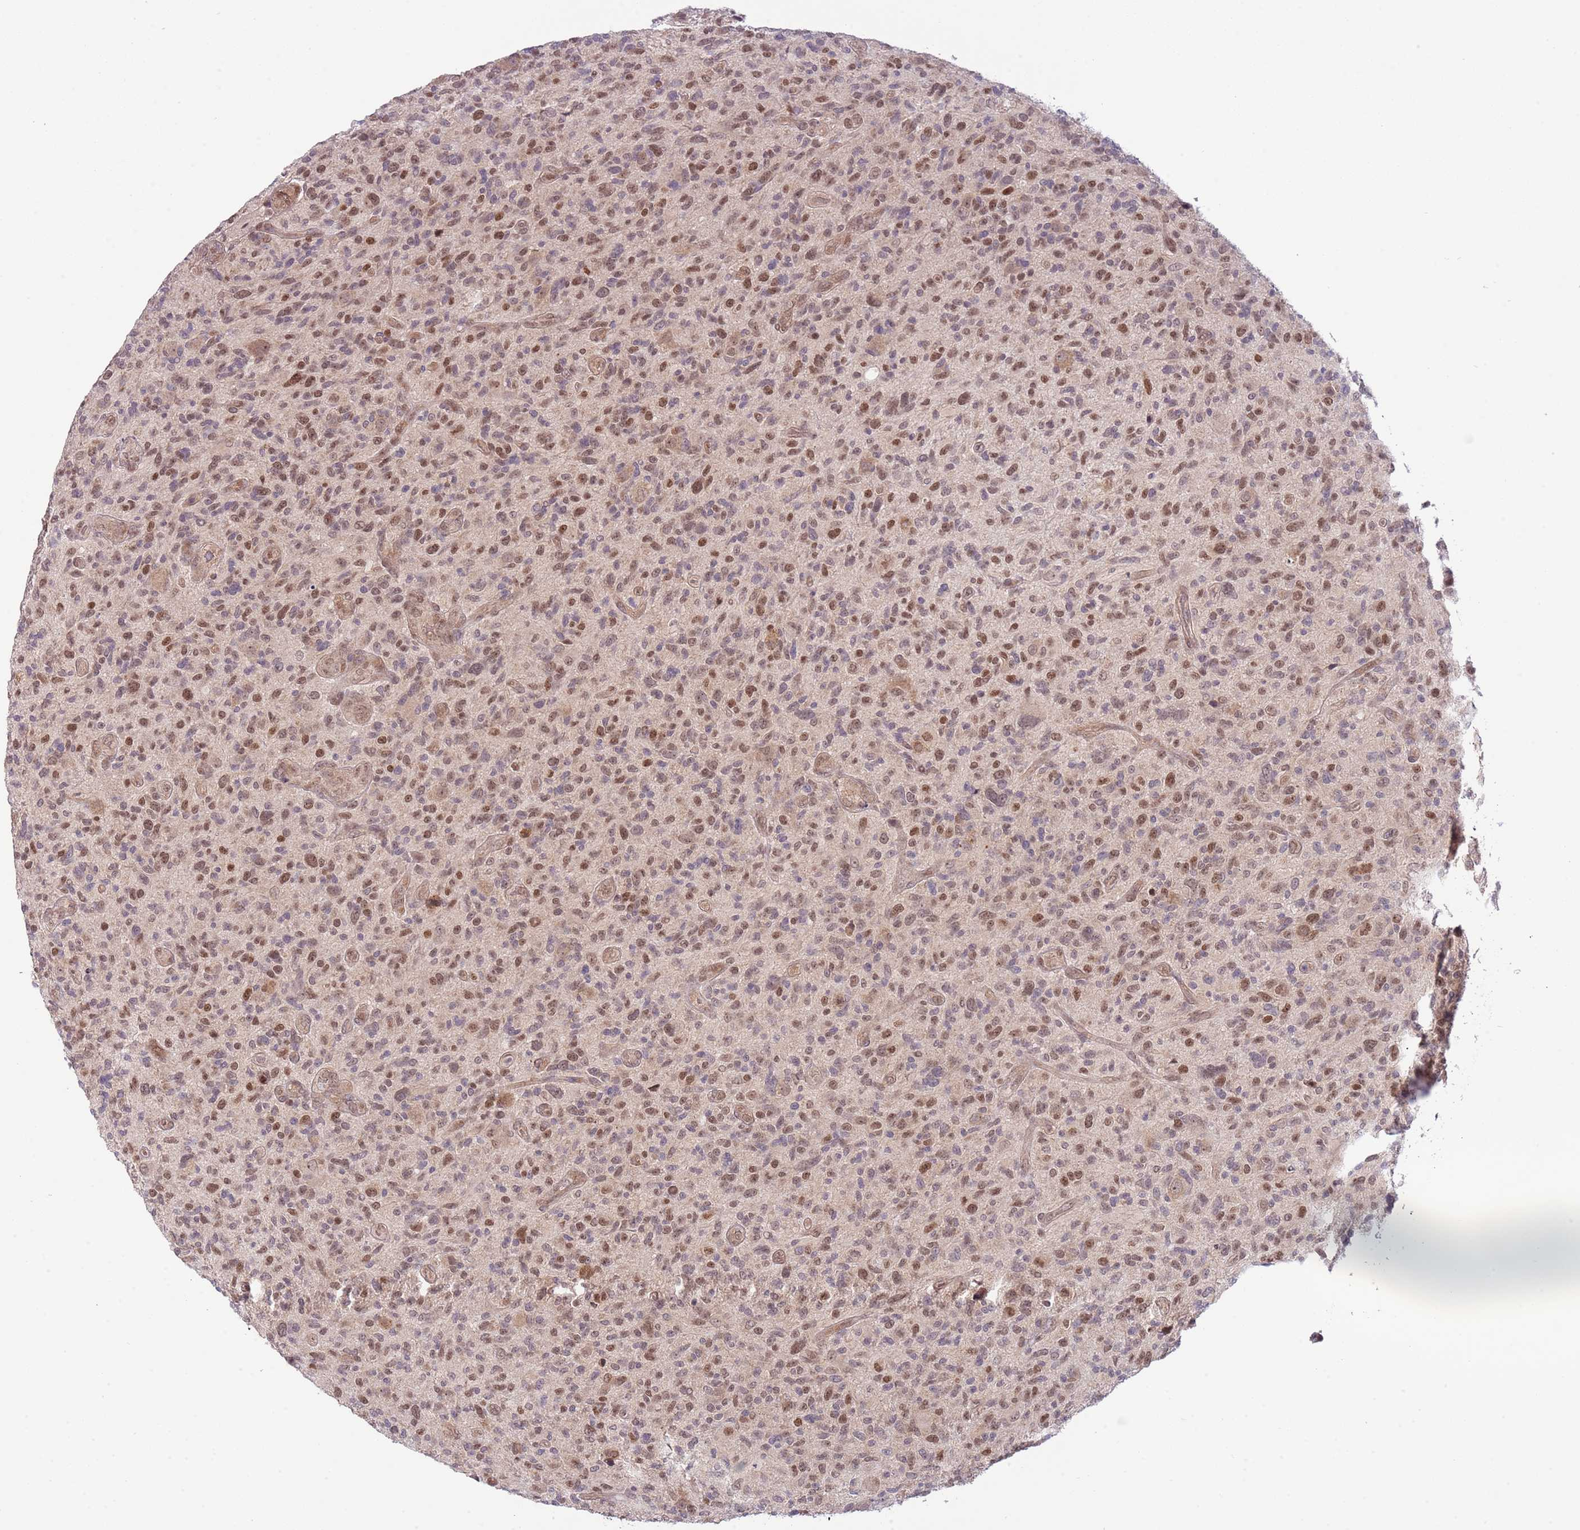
{"staining": {"intensity": "moderate", "quantity": ">75%", "location": "nuclear"}, "tissue": "glioma", "cell_type": "Tumor cells", "image_type": "cancer", "snomed": [{"axis": "morphology", "description": "Glioma, malignant, High grade"}, {"axis": "topography", "description": "Brain"}], "caption": "Brown immunohistochemical staining in human glioma shows moderate nuclear expression in about >75% of tumor cells. (Brightfield microscopy of DAB IHC at high magnification).", "gene": "CHD1", "patient": {"sex": "male", "age": 47}}